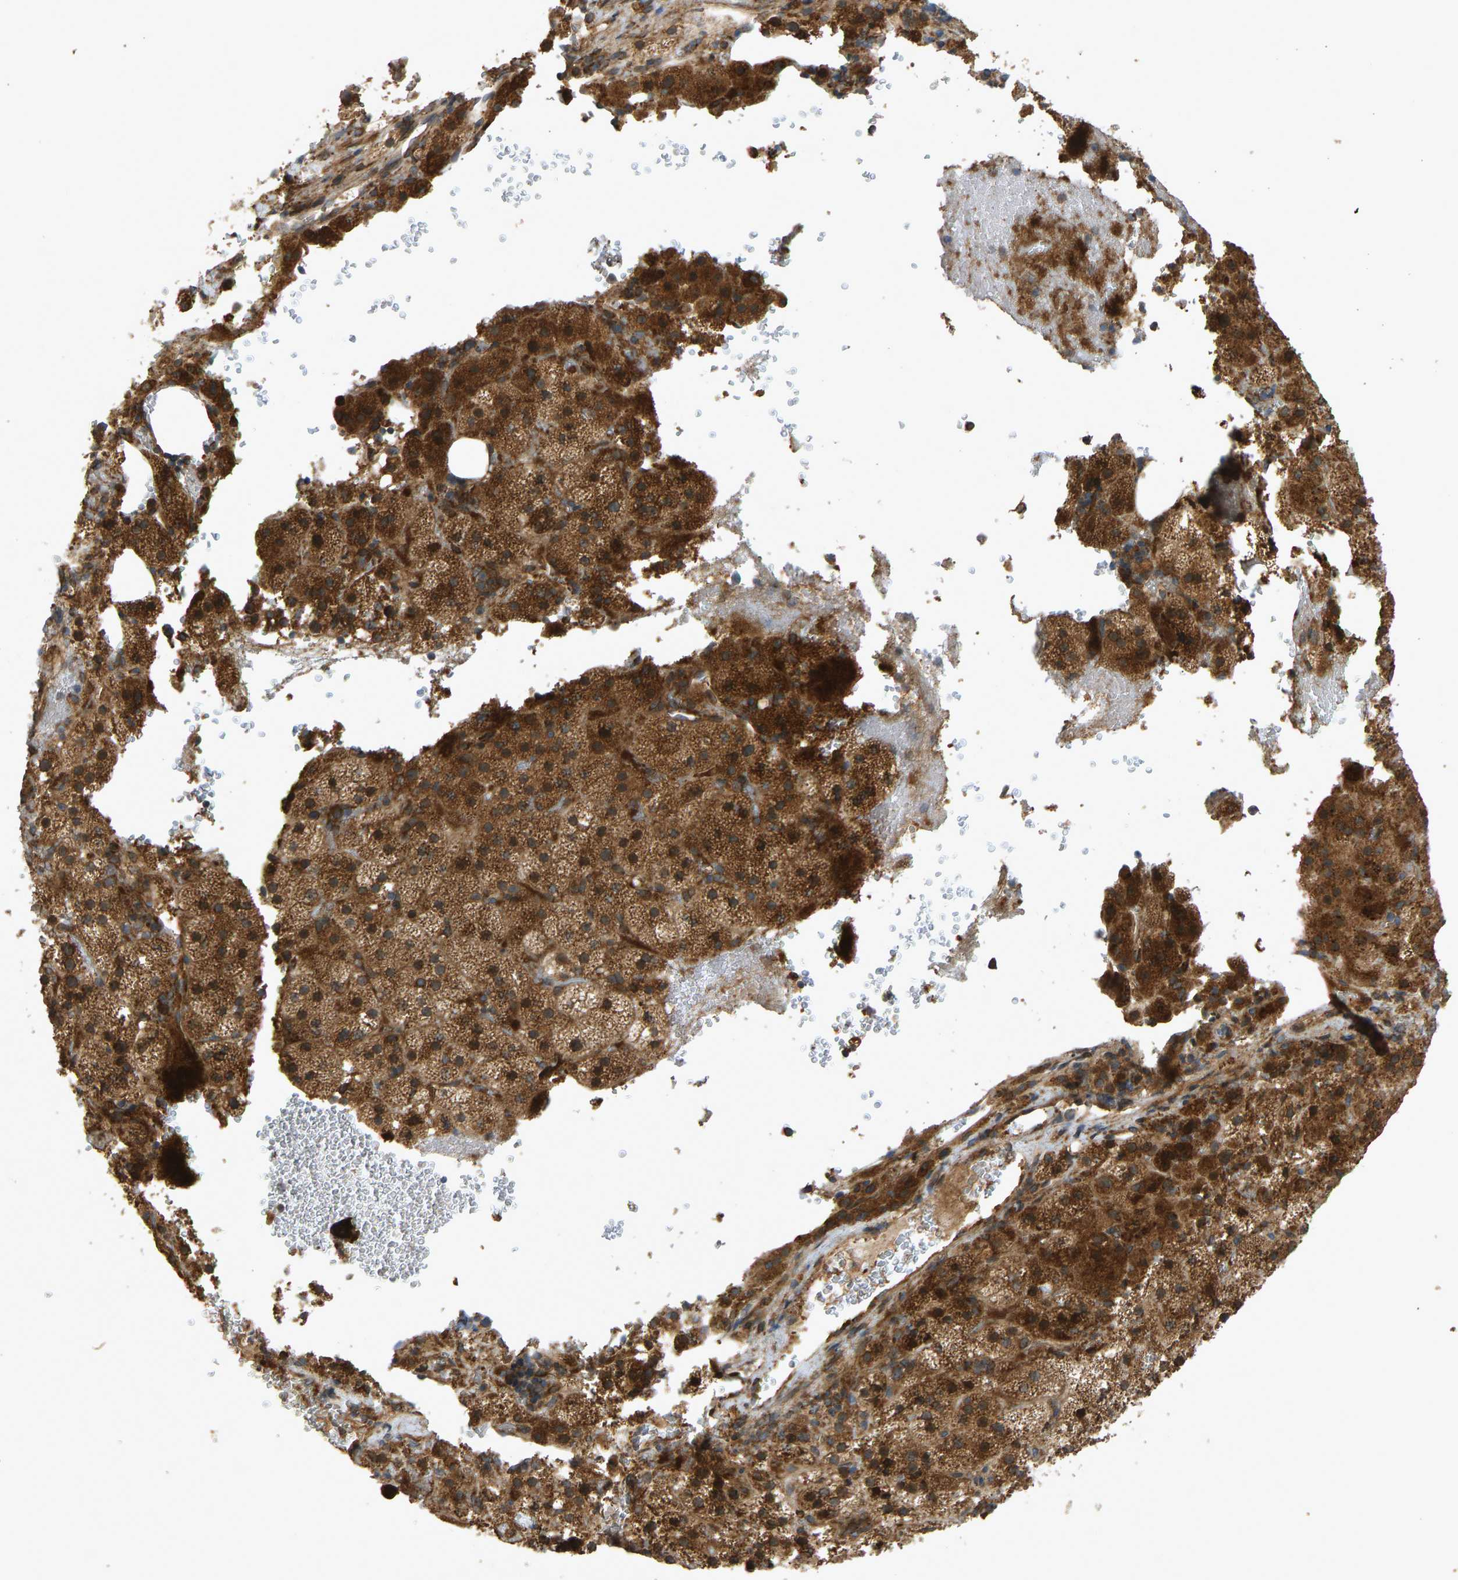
{"staining": {"intensity": "strong", "quantity": ">75%", "location": "cytoplasmic/membranous"}, "tissue": "adrenal gland", "cell_type": "Glandular cells", "image_type": "normal", "snomed": [{"axis": "morphology", "description": "Normal tissue, NOS"}, {"axis": "topography", "description": "Adrenal gland"}], "caption": "Immunohistochemistry staining of unremarkable adrenal gland, which reveals high levels of strong cytoplasmic/membranous staining in approximately >75% of glandular cells indicating strong cytoplasmic/membranous protein expression. The staining was performed using DAB (3,3'-diaminobenzidine) (brown) for protein detection and nuclei were counterstained in hematoxylin (blue).", "gene": "RPN2", "patient": {"sex": "female", "age": 59}}